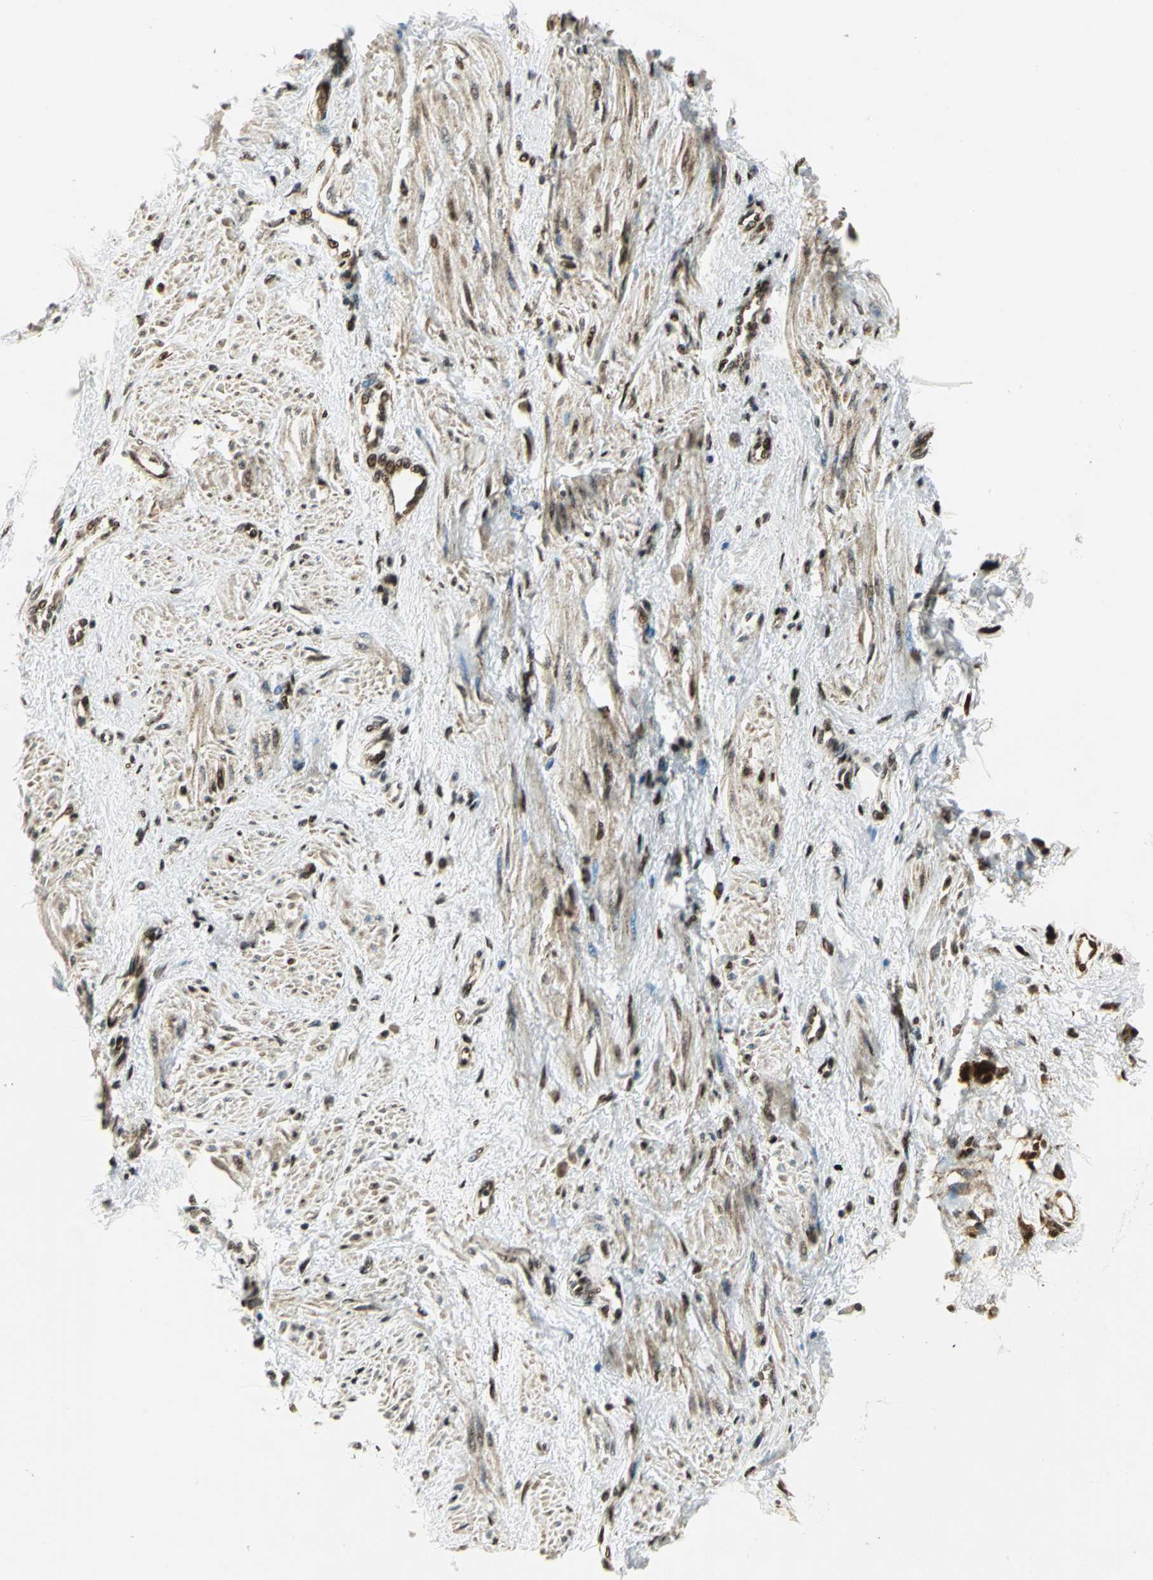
{"staining": {"intensity": "strong", "quantity": ">75%", "location": "cytoplasmic/membranous,nuclear"}, "tissue": "smooth muscle", "cell_type": "Smooth muscle cells", "image_type": "normal", "snomed": [{"axis": "morphology", "description": "Normal tissue, NOS"}, {"axis": "topography", "description": "Smooth muscle"}, {"axis": "topography", "description": "Uterus"}], "caption": "Immunohistochemistry (IHC) (DAB (3,3'-diaminobenzidine)) staining of normal smooth muscle reveals strong cytoplasmic/membranous,nuclear protein expression in approximately >75% of smooth muscle cells. (IHC, brightfield microscopy, high magnification).", "gene": "COPS5", "patient": {"sex": "female", "age": 39}}